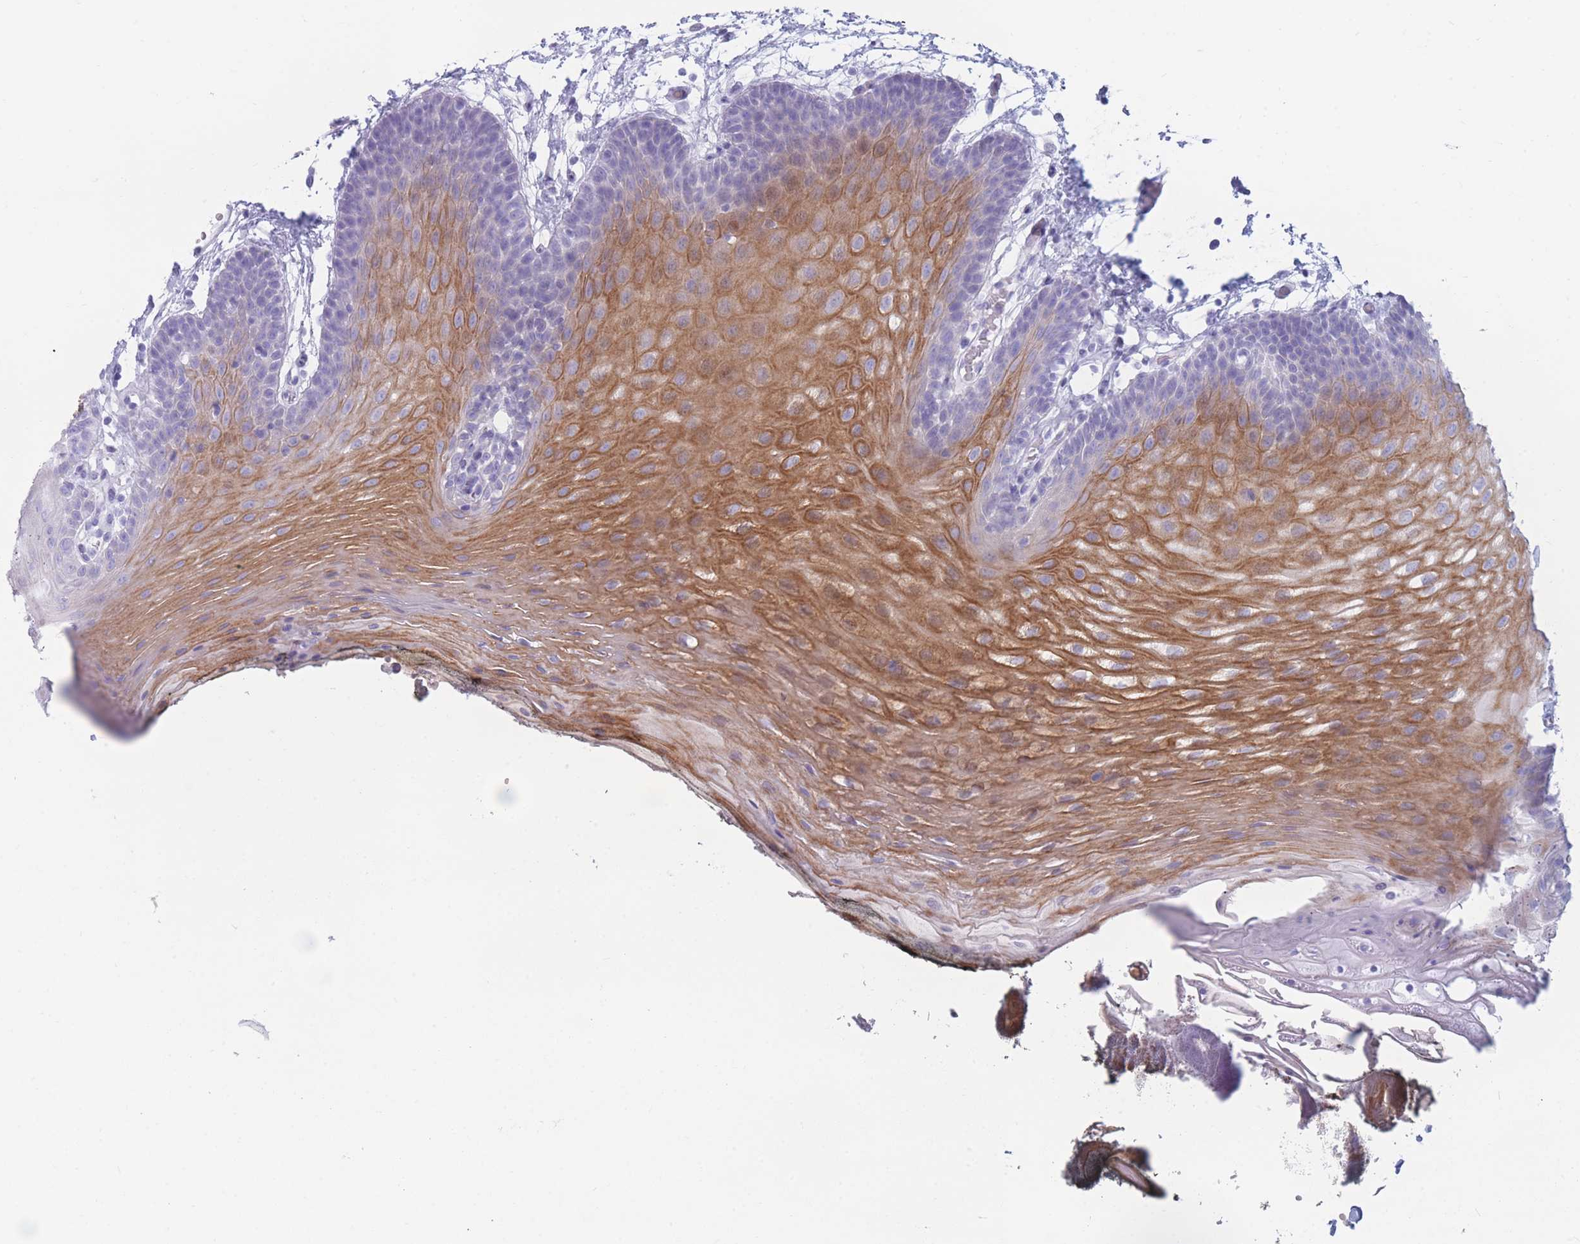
{"staining": {"intensity": "moderate", "quantity": "<25%", "location": "cytoplasmic/membranous"}, "tissue": "oral mucosa", "cell_type": "Squamous epithelial cells", "image_type": "normal", "snomed": [{"axis": "morphology", "description": "Normal tissue, NOS"}, {"axis": "morphology", "description": "Squamous cell carcinoma, NOS"}, {"axis": "topography", "description": "Oral tissue"}, {"axis": "topography", "description": "Head-Neck"}], "caption": "An image of human oral mucosa stained for a protein reveals moderate cytoplasmic/membranous brown staining in squamous epithelial cells. Immunohistochemistry (ihc) stains the protein in brown and the nuclei are stained blue.", "gene": "COL27A1", "patient": {"sex": "female", "age": 81}}